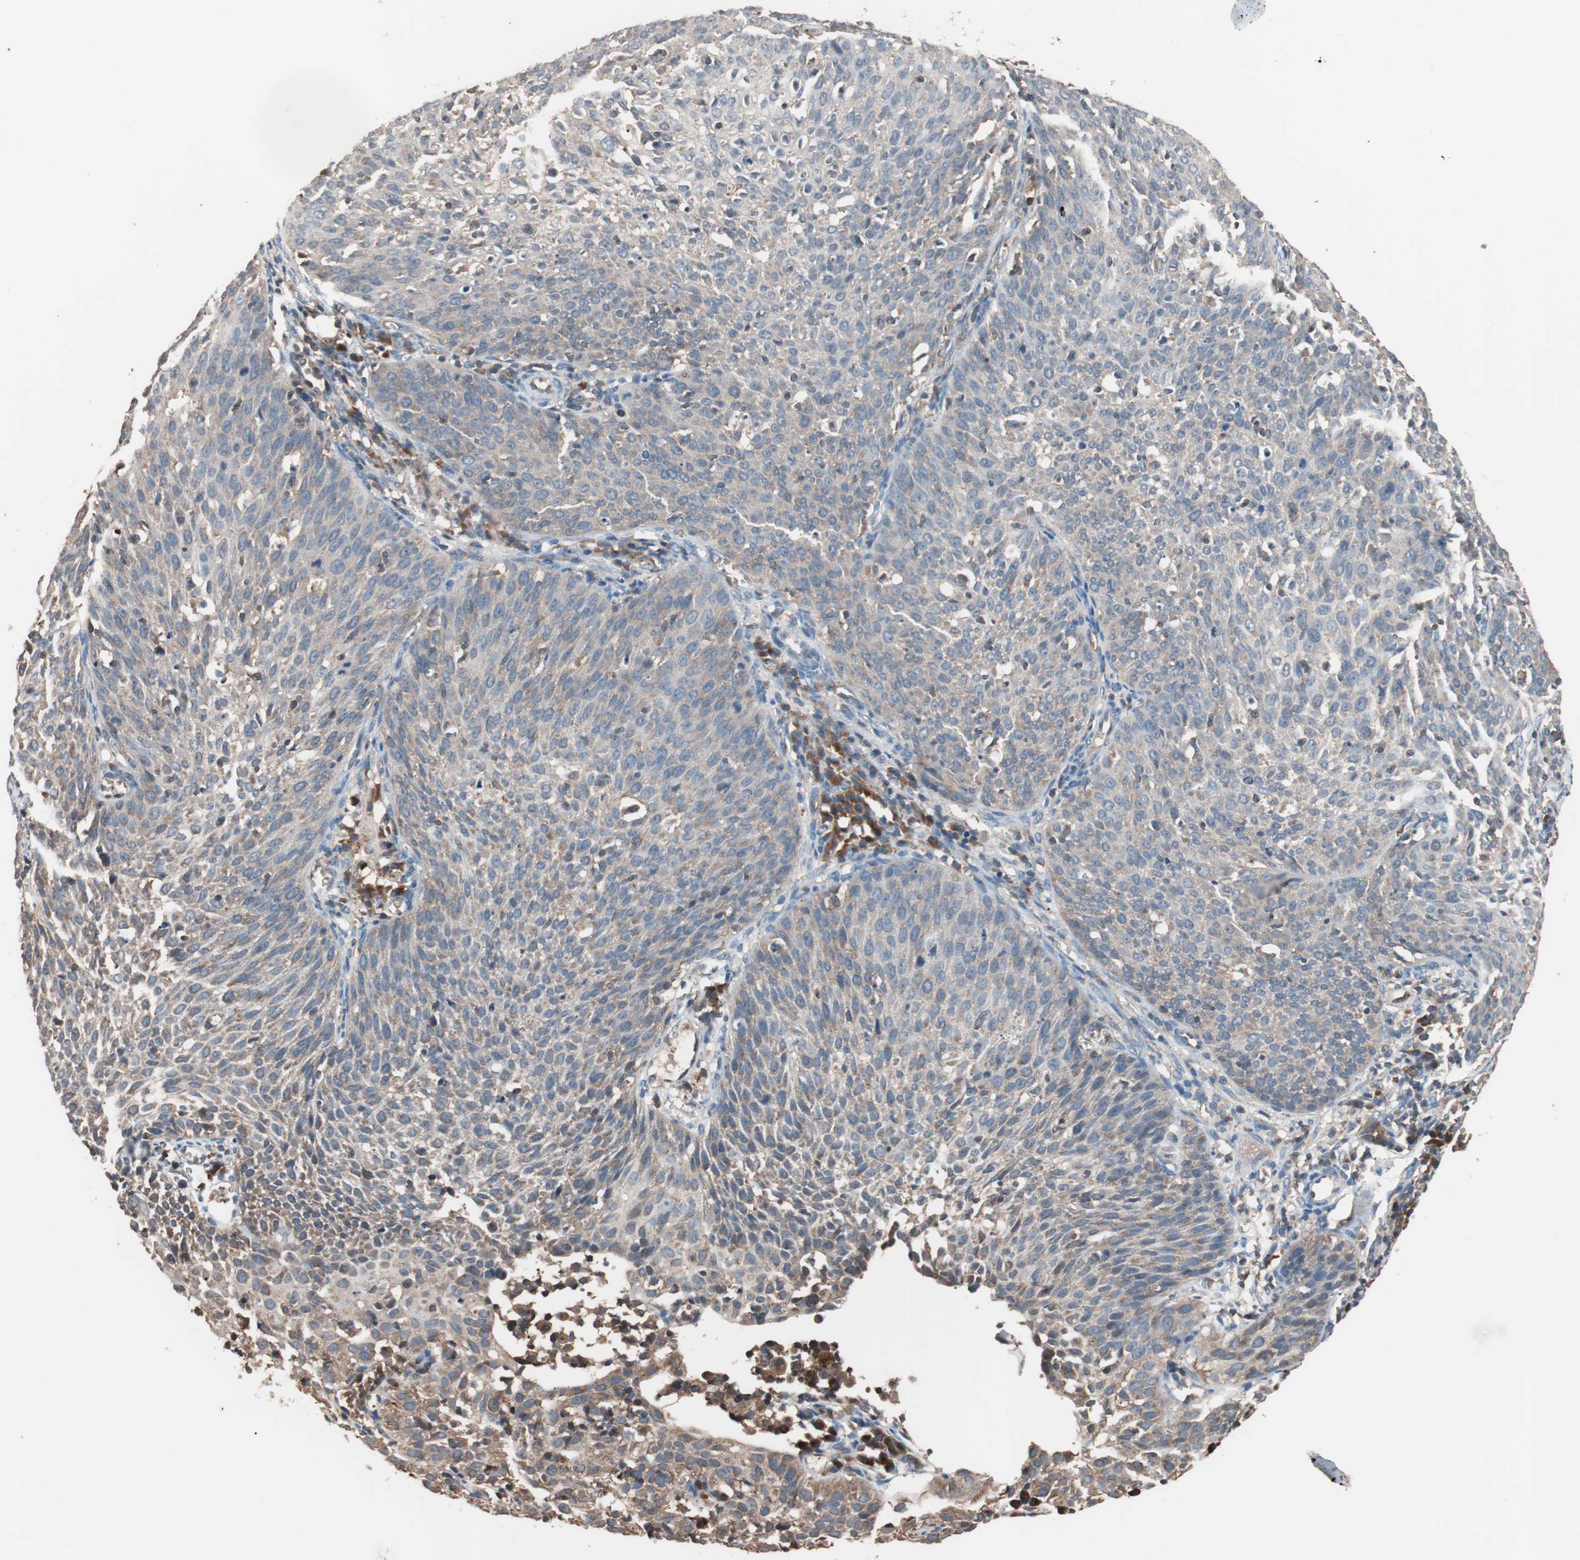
{"staining": {"intensity": "moderate", "quantity": ">75%", "location": "cytoplasmic/membranous"}, "tissue": "cervical cancer", "cell_type": "Tumor cells", "image_type": "cancer", "snomed": [{"axis": "morphology", "description": "Squamous cell carcinoma, NOS"}, {"axis": "topography", "description": "Cervix"}], "caption": "Squamous cell carcinoma (cervical) was stained to show a protein in brown. There is medium levels of moderate cytoplasmic/membranous positivity in approximately >75% of tumor cells.", "gene": "GLYCTK", "patient": {"sex": "female", "age": 38}}